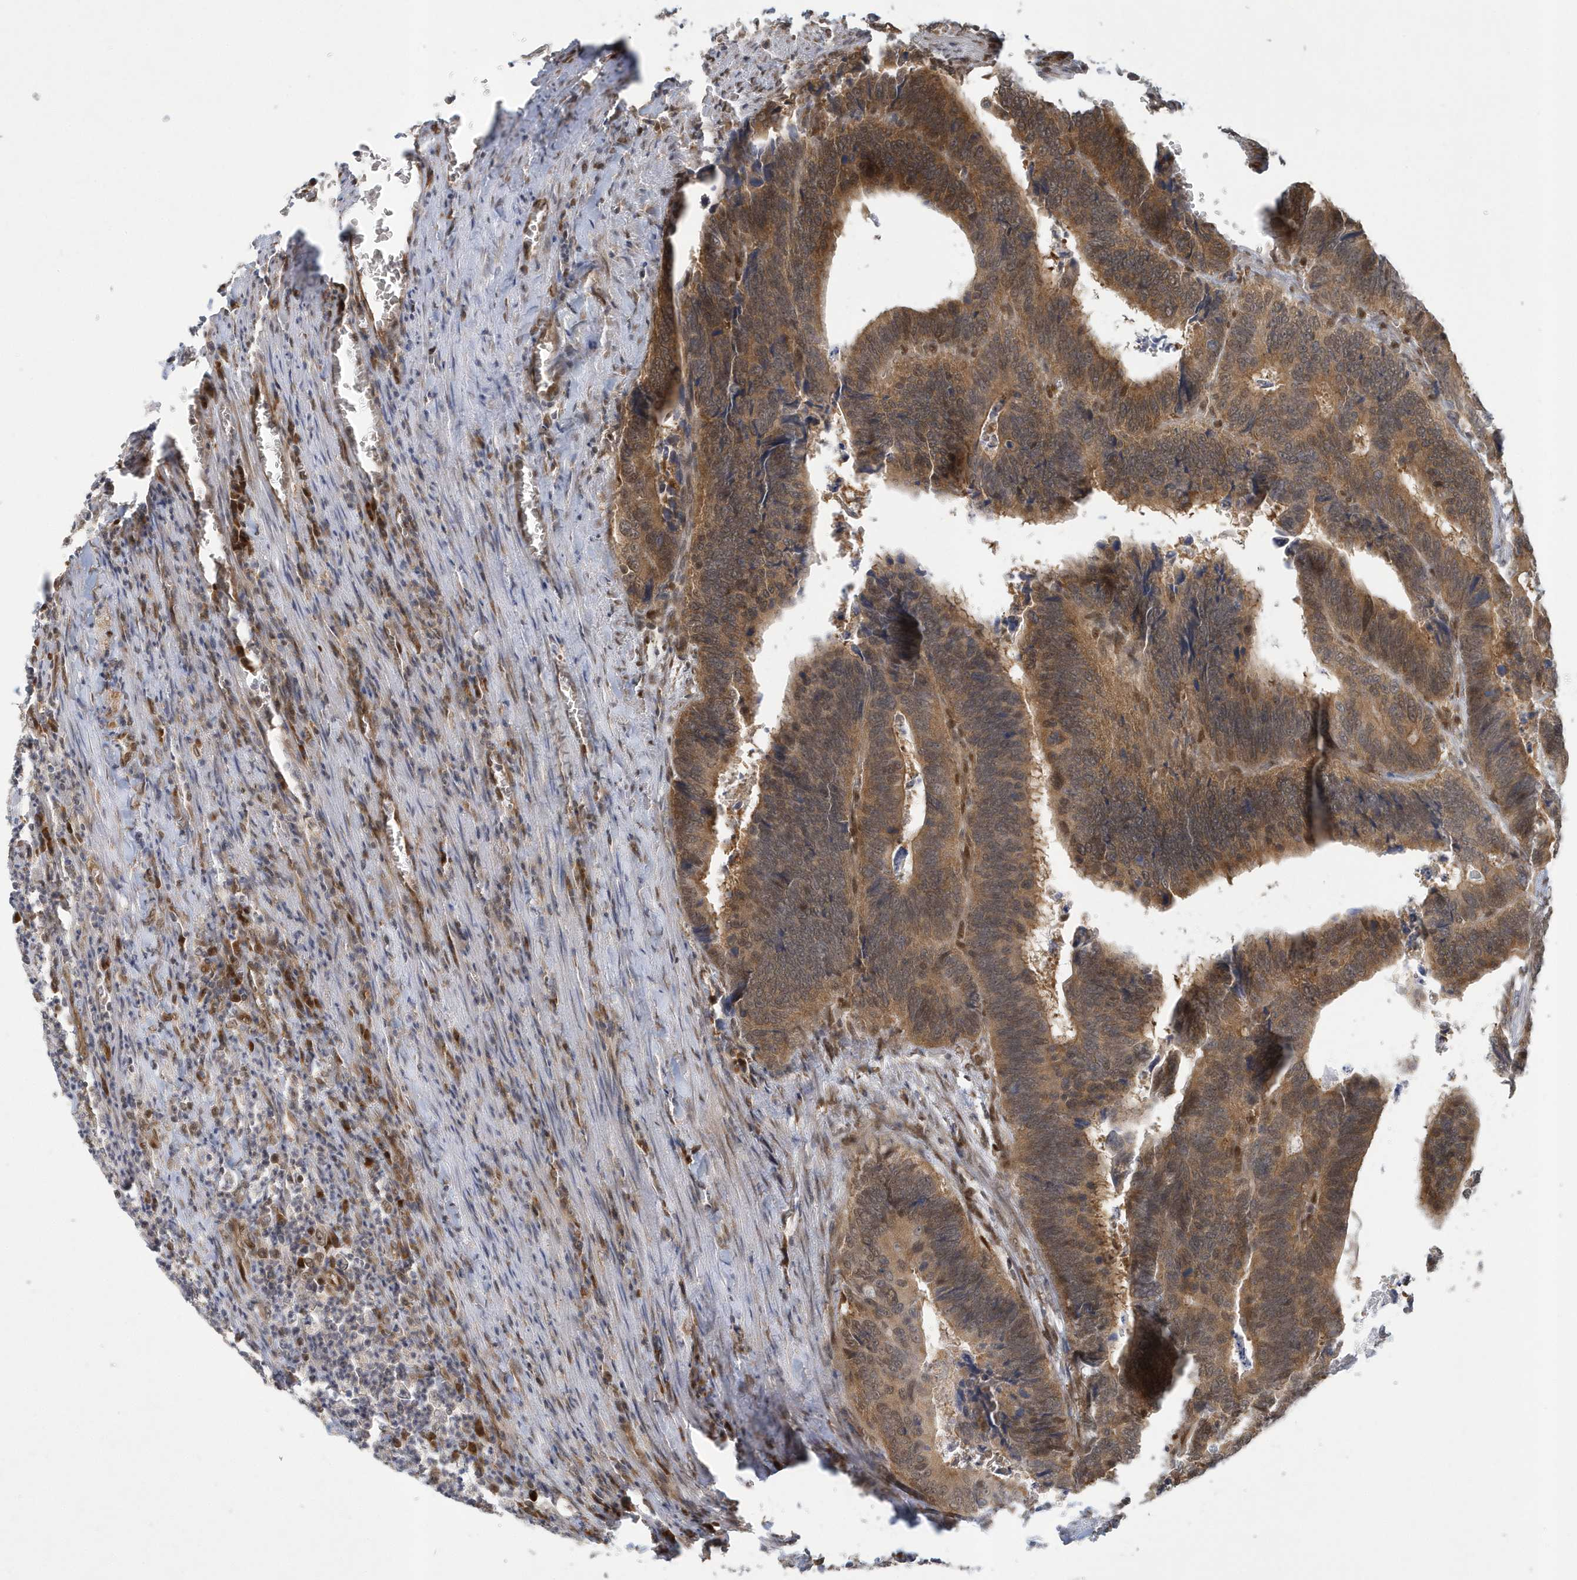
{"staining": {"intensity": "moderate", "quantity": ">75%", "location": "cytoplasmic/membranous"}, "tissue": "colorectal cancer", "cell_type": "Tumor cells", "image_type": "cancer", "snomed": [{"axis": "morphology", "description": "Adenocarcinoma, NOS"}, {"axis": "topography", "description": "Colon"}], "caption": "Brown immunohistochemical staining in colorectal cancer exhibits moderate cytoplasmic/membranous positivity in about >75% of tumor cells.", "gene": "ATG4A", "patient": {"sex": "male", "age": 72}}